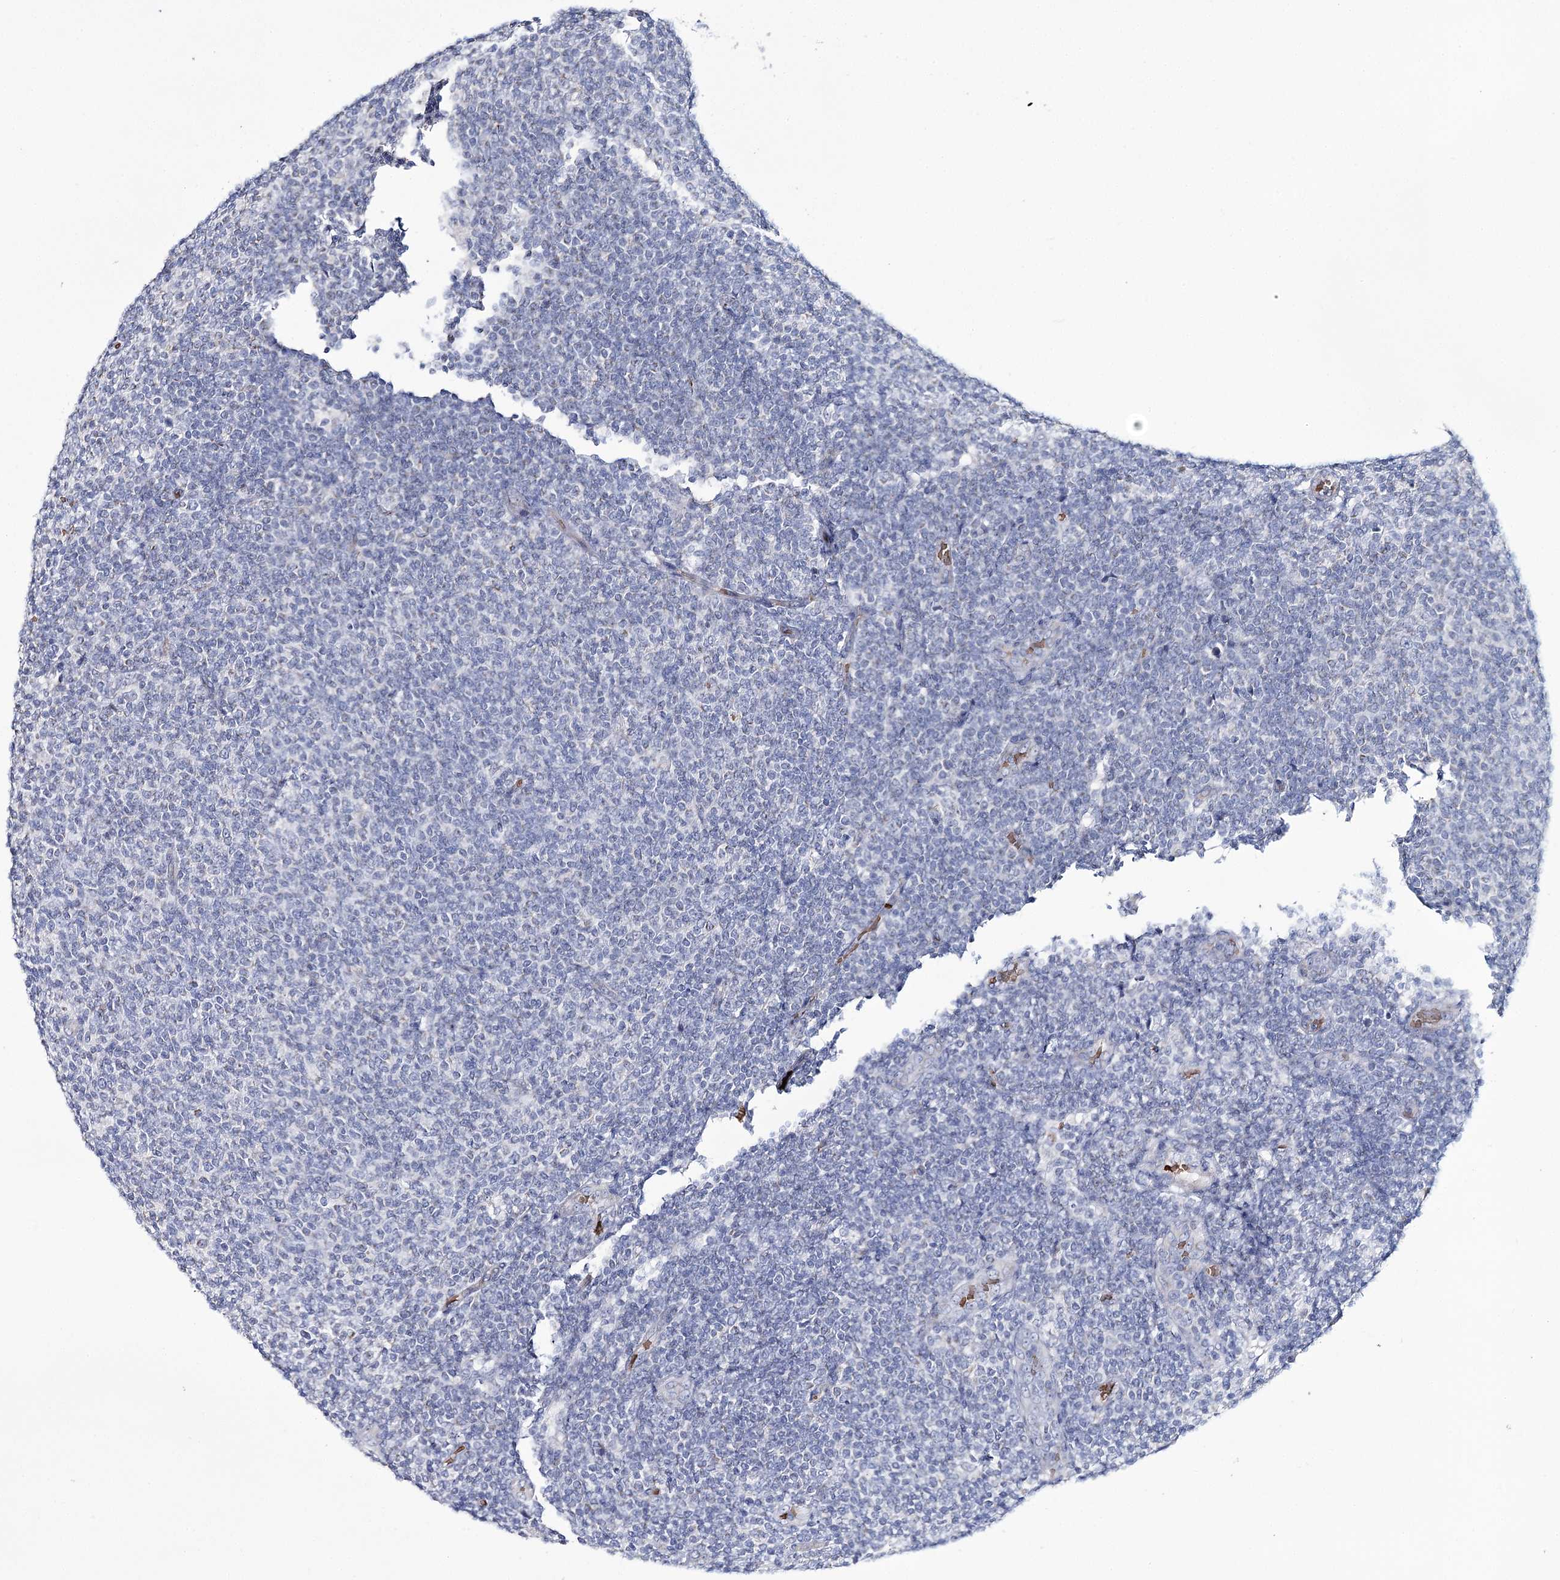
{"staining": {"intensity": "negative", "quantity": "none", "location": "none"}, "tissue": "lymphoma", "cell_type": "Tumor cells", "image_type": "cancer", "snomed": [{"axis": "morphology", "description": "Malignant lymphoma, non-Hodgkin's type, Low grade"}, {"axis": "topography", "description": "Lymph node"}], "caption": "An IHC histopathology image of lymphoma is shown. There is no staining in tumor cells of lymphoma.", "gene": "GBF1", "patient": {"sex": "male", "age": 66}}